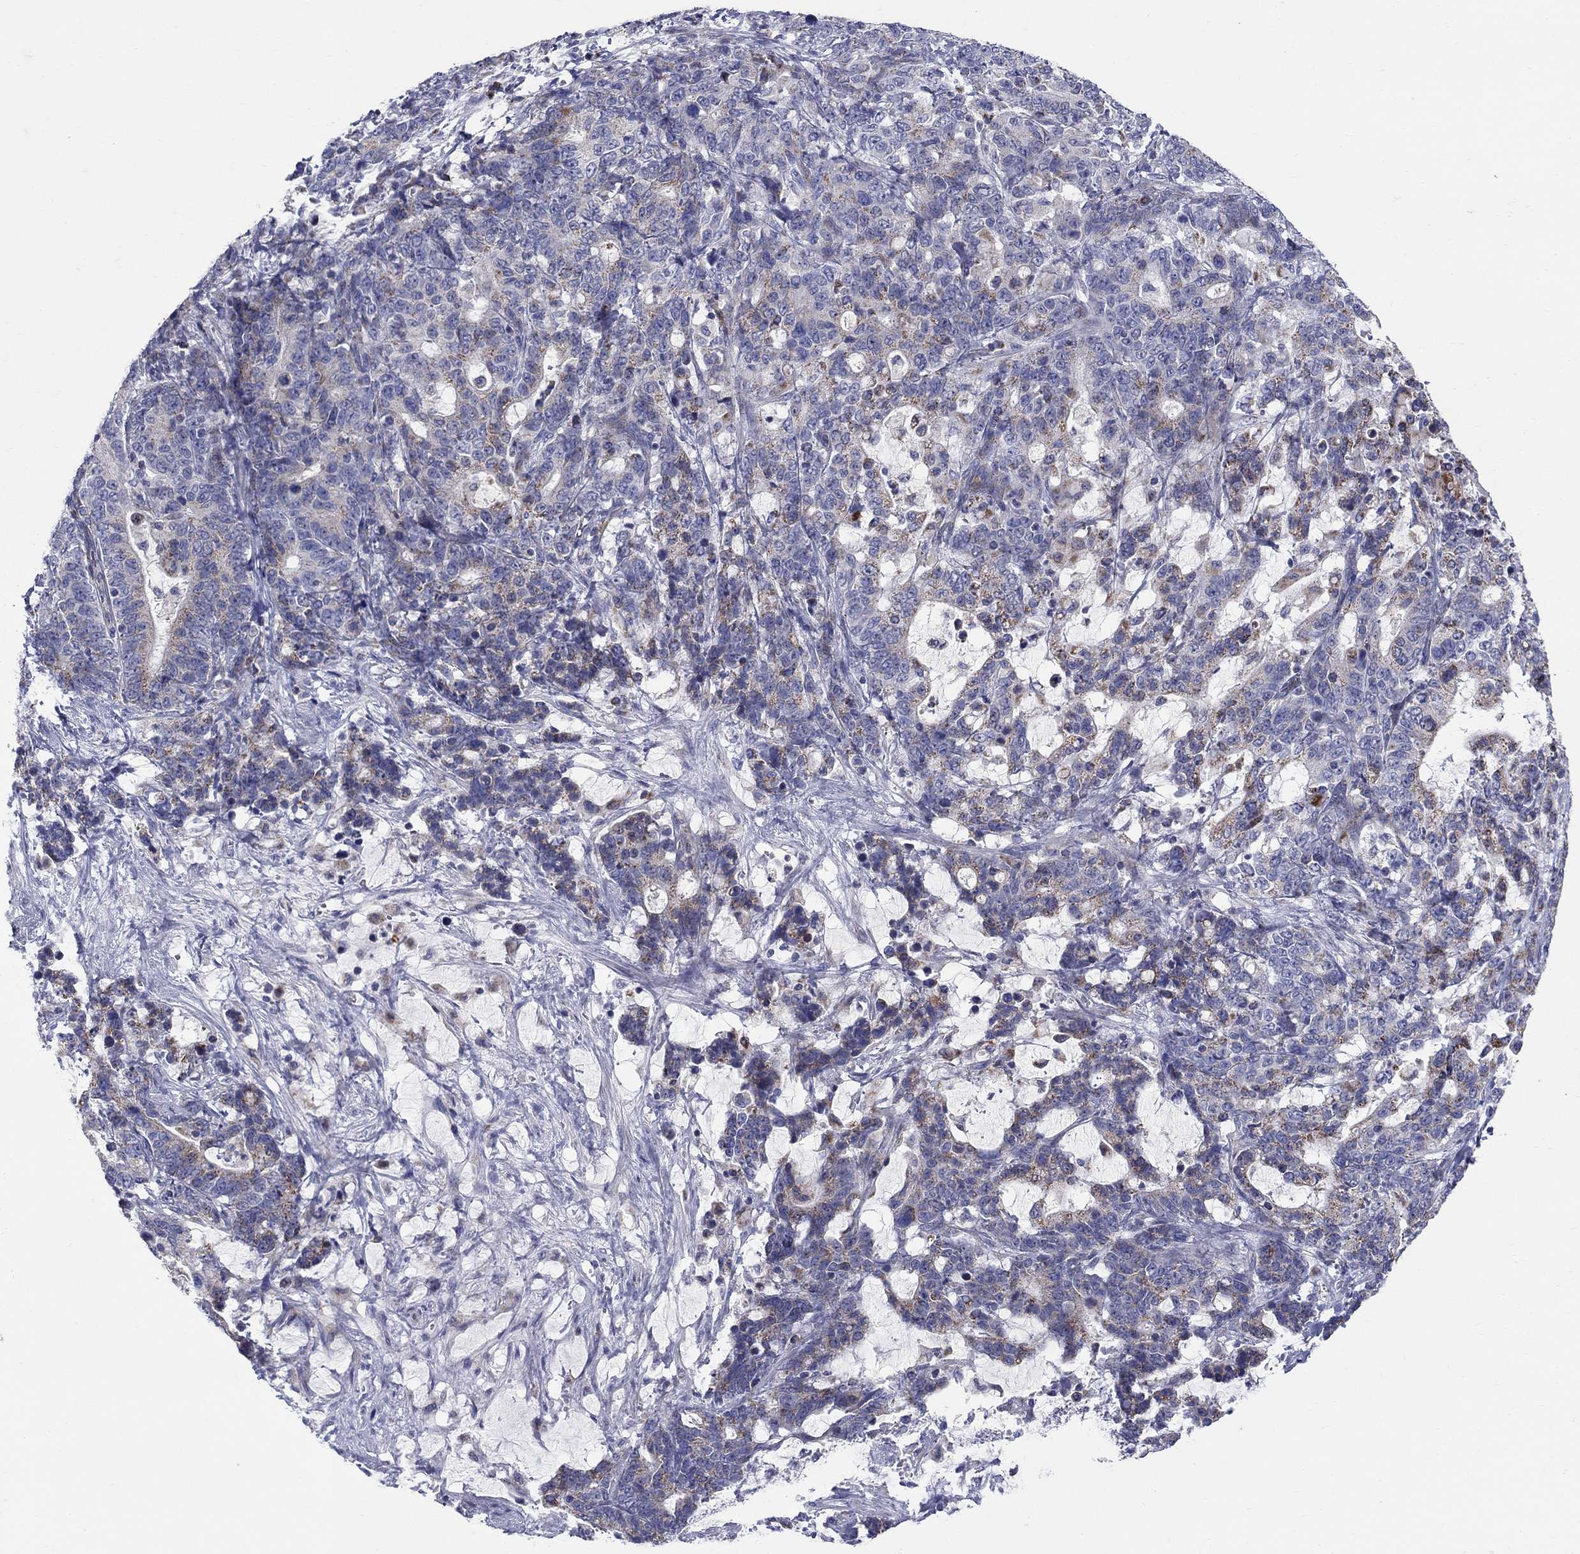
{"staining": {"intensity": "moderate", "quantity": "25%-75%", "location": "cytoplasmic/membranous"}, "tissue": "stomach cancer", "cell_type": "Tumor cells", "image_type": "cancer", "snomed": [{"axis": "morphology", "description": "Normal tissue, NOS"}, {"axis": "morphology", "description": "Adenocarcinoma, NOS"}, {"axis": "topography", "description": "Stomach"}], "caption": "This micrograph reveals immunohistochemistry (IHC) staining of stomach cancer (adenocarcinoma), with medium moderate cytoplasmic/membranous positivity in about 25%-75% of tumor cells.", "gene": "HMX2", "patient": {"sex": "female", "age": 64}}